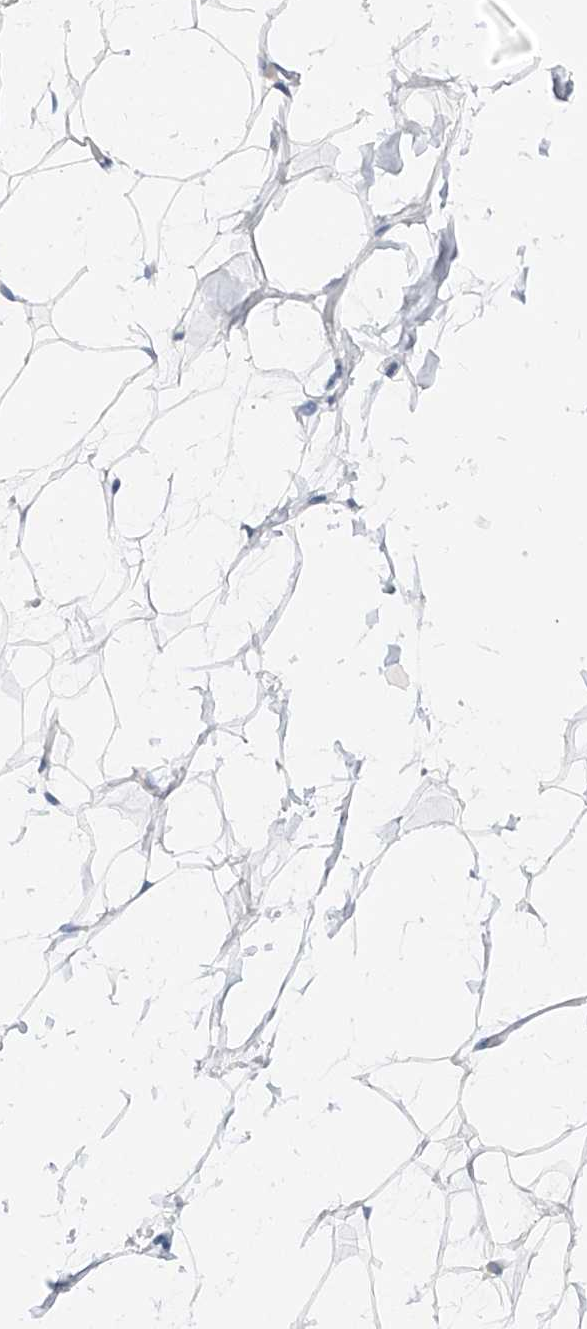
{"staining": {"intensity": "negative", "quantity": "none", "location": "none"}, "tissue": "adipose tissue", "cell_type": "Adipocytes", "image_type": "normal", "snomed": [{"axis": "morphology", "description": "Normal tissue, NOS"}, {"axis": "topography", "description": "Breast"}], "caption": "The image demonstrates no staining of adipocytes in normal adipose tissue.", "gene": "TAS2R60", "patient": {"sex": "female", "age": 23}}